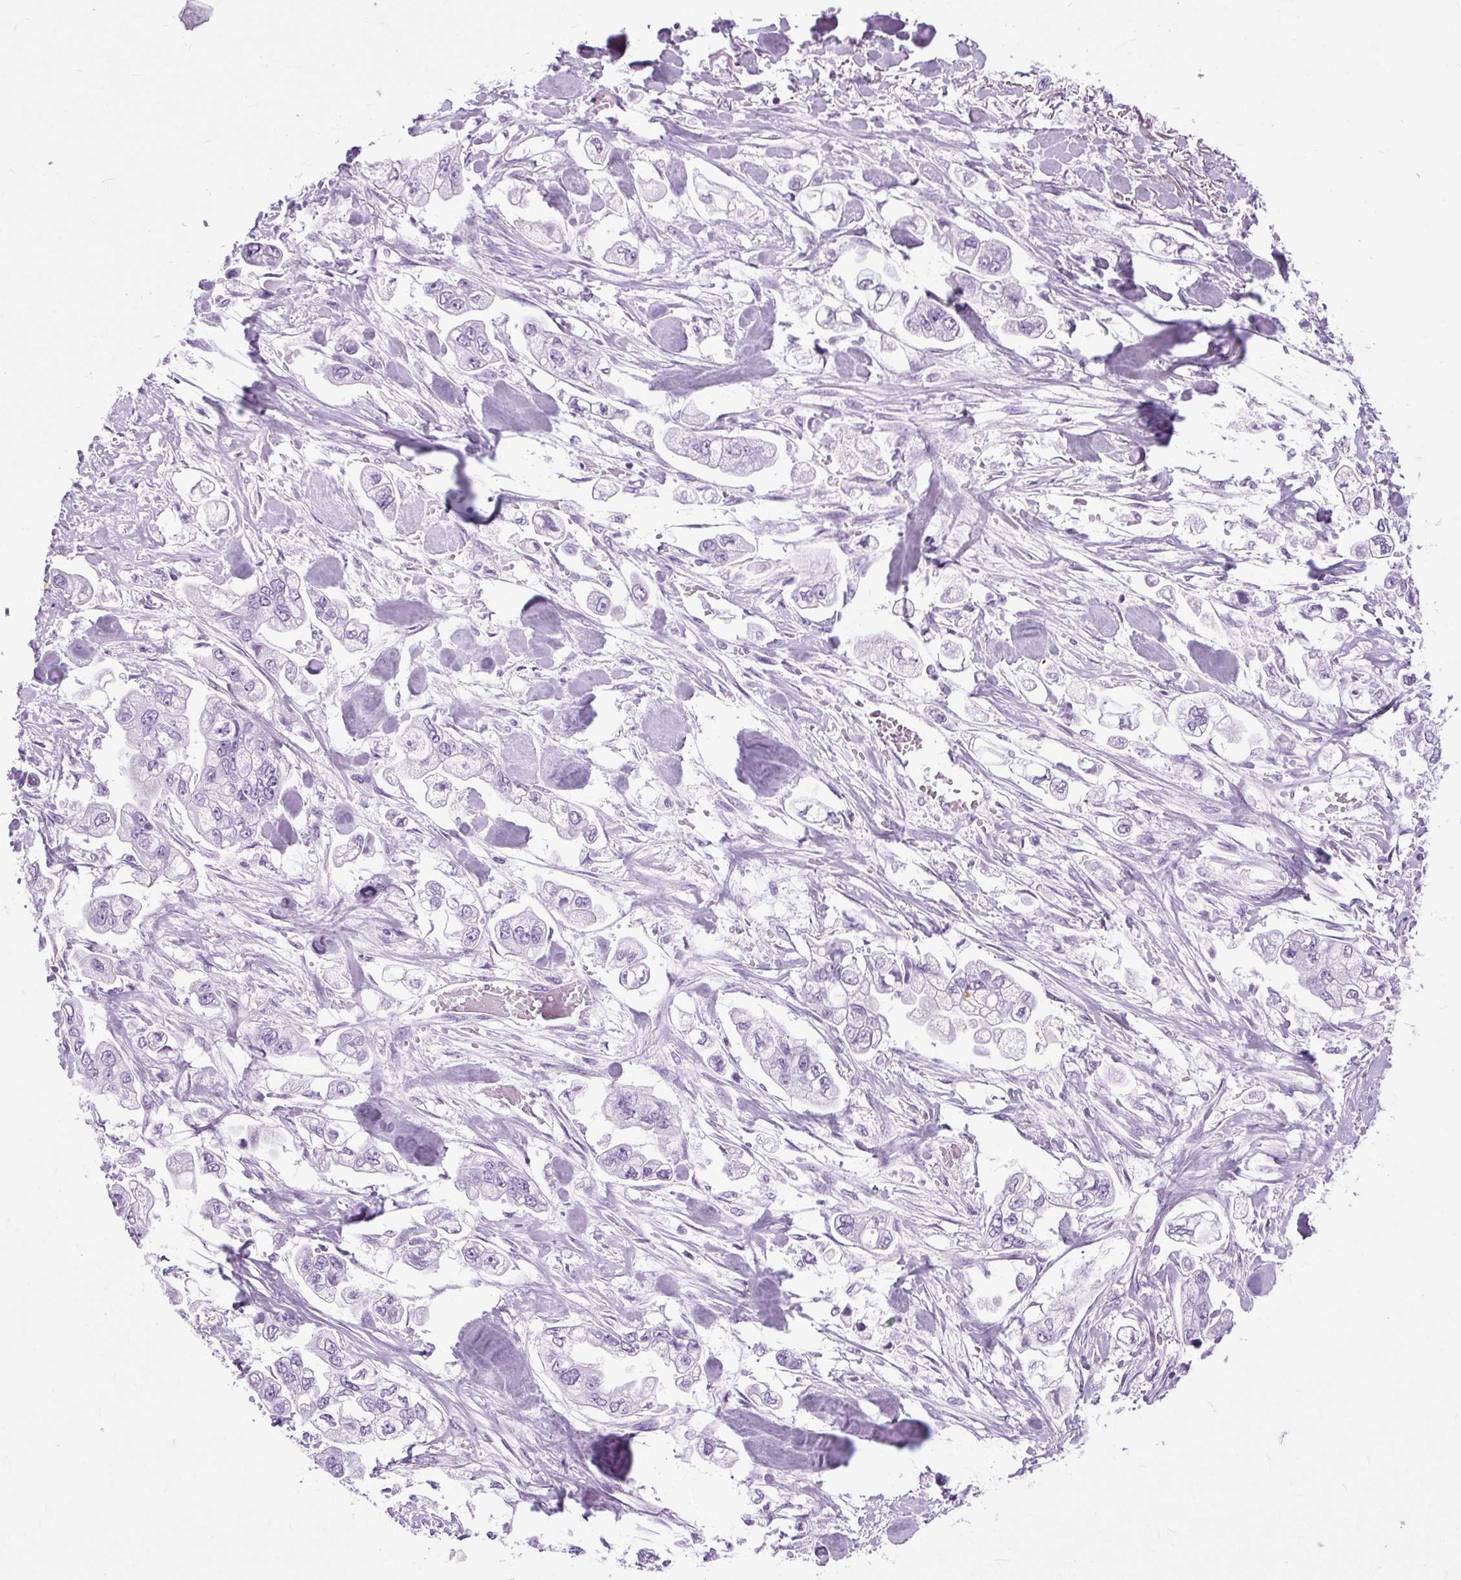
{"staining": {"intensity": "negative", "quantity": "none", "location": "none"}, "tissue": "stomach cancer", "cell_type": "Tumor cells", "image_type": "cancer", "snomed": [{"axis": "morphology", "description": "Adenocarcinoma, NOS"}, {"axis": "topography", "description": "Stomach"}], "caption": "This is an IHC micrograph of human stomach adenocarcinoma. There is no expression in tumor cells.", "gene": "B3GNT4", "patient": {"sex": "male", "age": 62}}